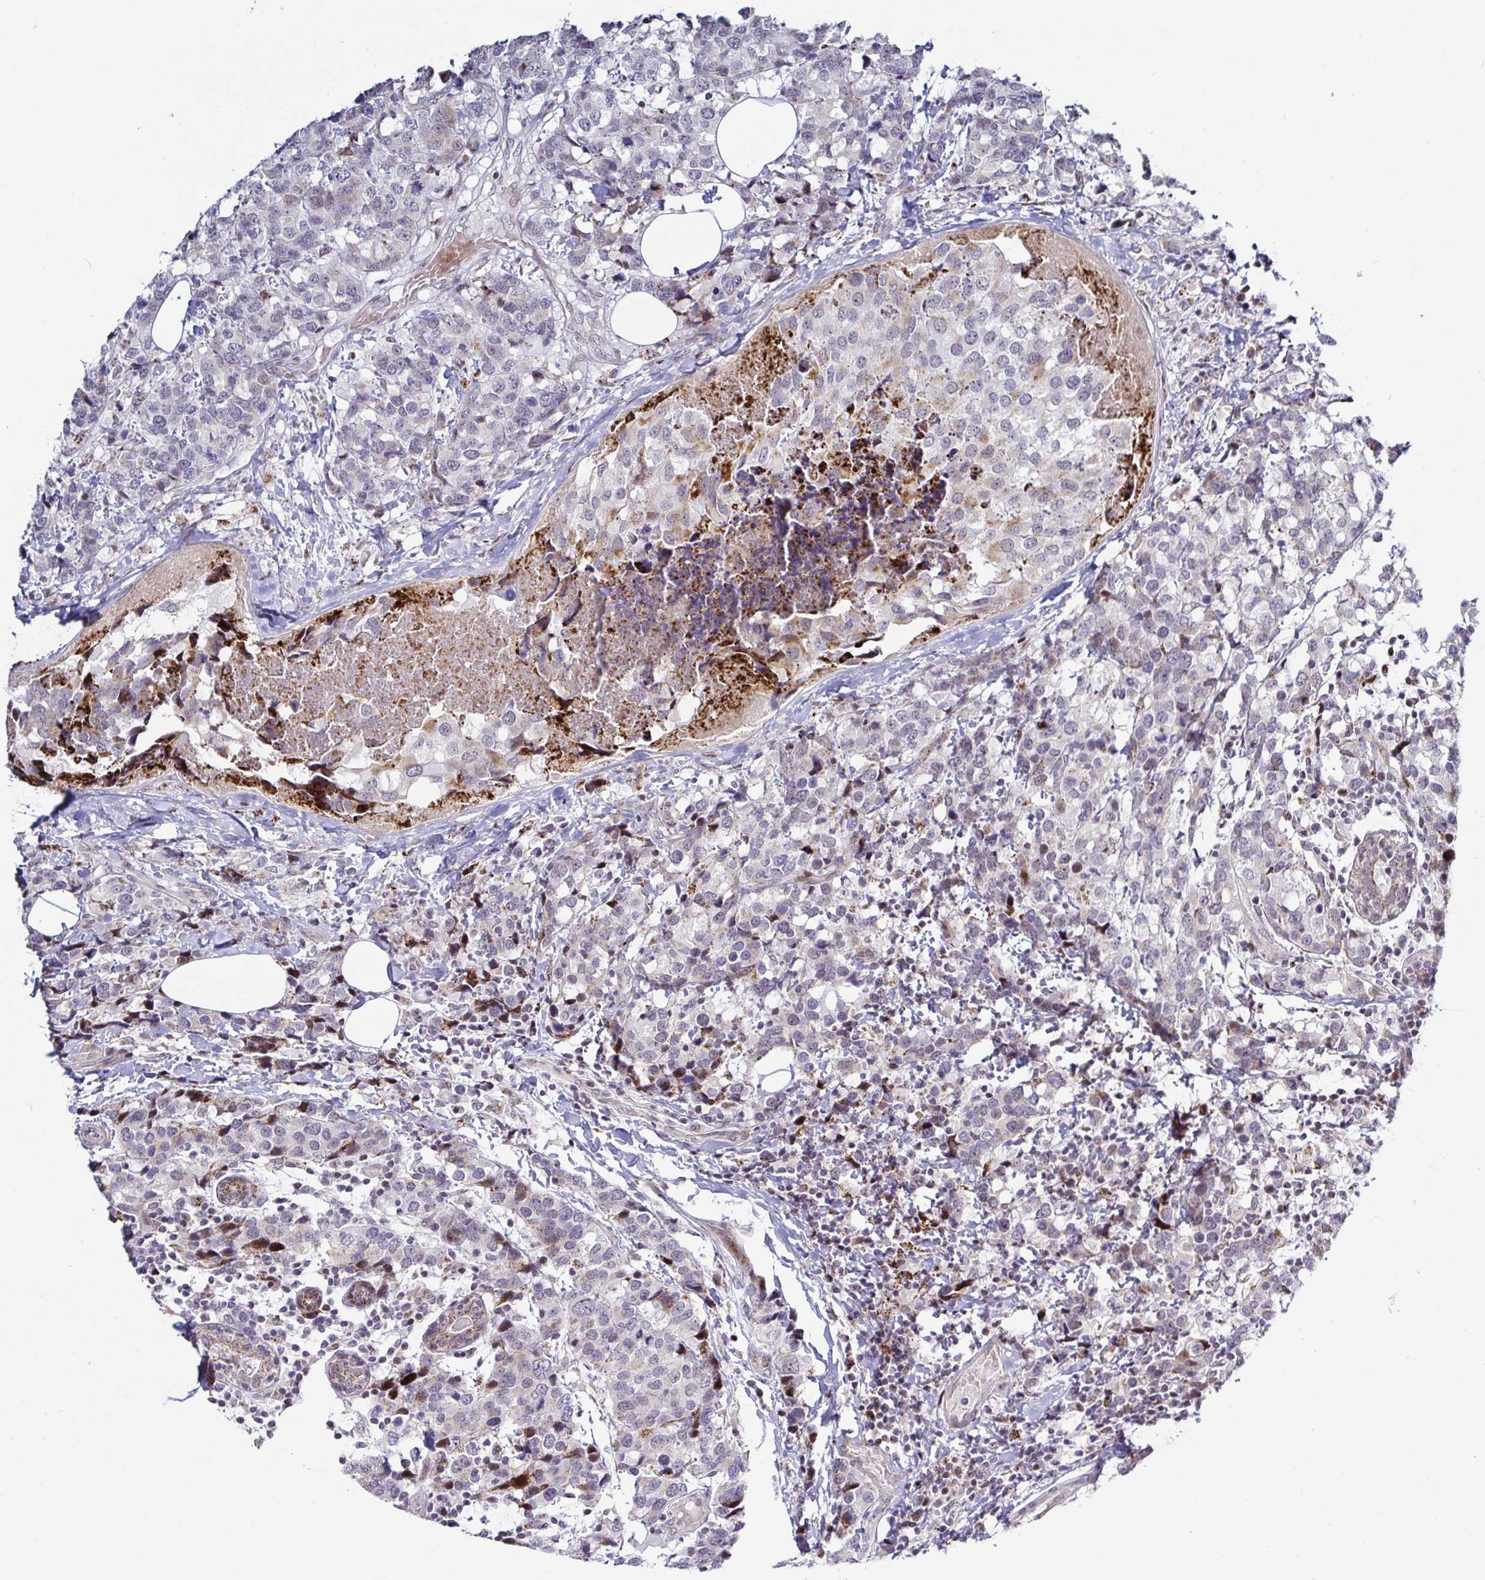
{"staining": {"intensity": "negative", "quantity": "none", "location": "none"}, "tissue": "breast cancer", "cell_type": "Tumor cells", "image_type": "cancer", "snomed": [{"axis": "morphology", "description": "Lobular carcinoma"}, {"axis": "topography", "description": "Breast"}], "caption": "Tumor cells are negative for protein expression in human breast lobular carcinoma.", "gene": "DZIP1", "patient": {"sex": "female", "age": 59}}